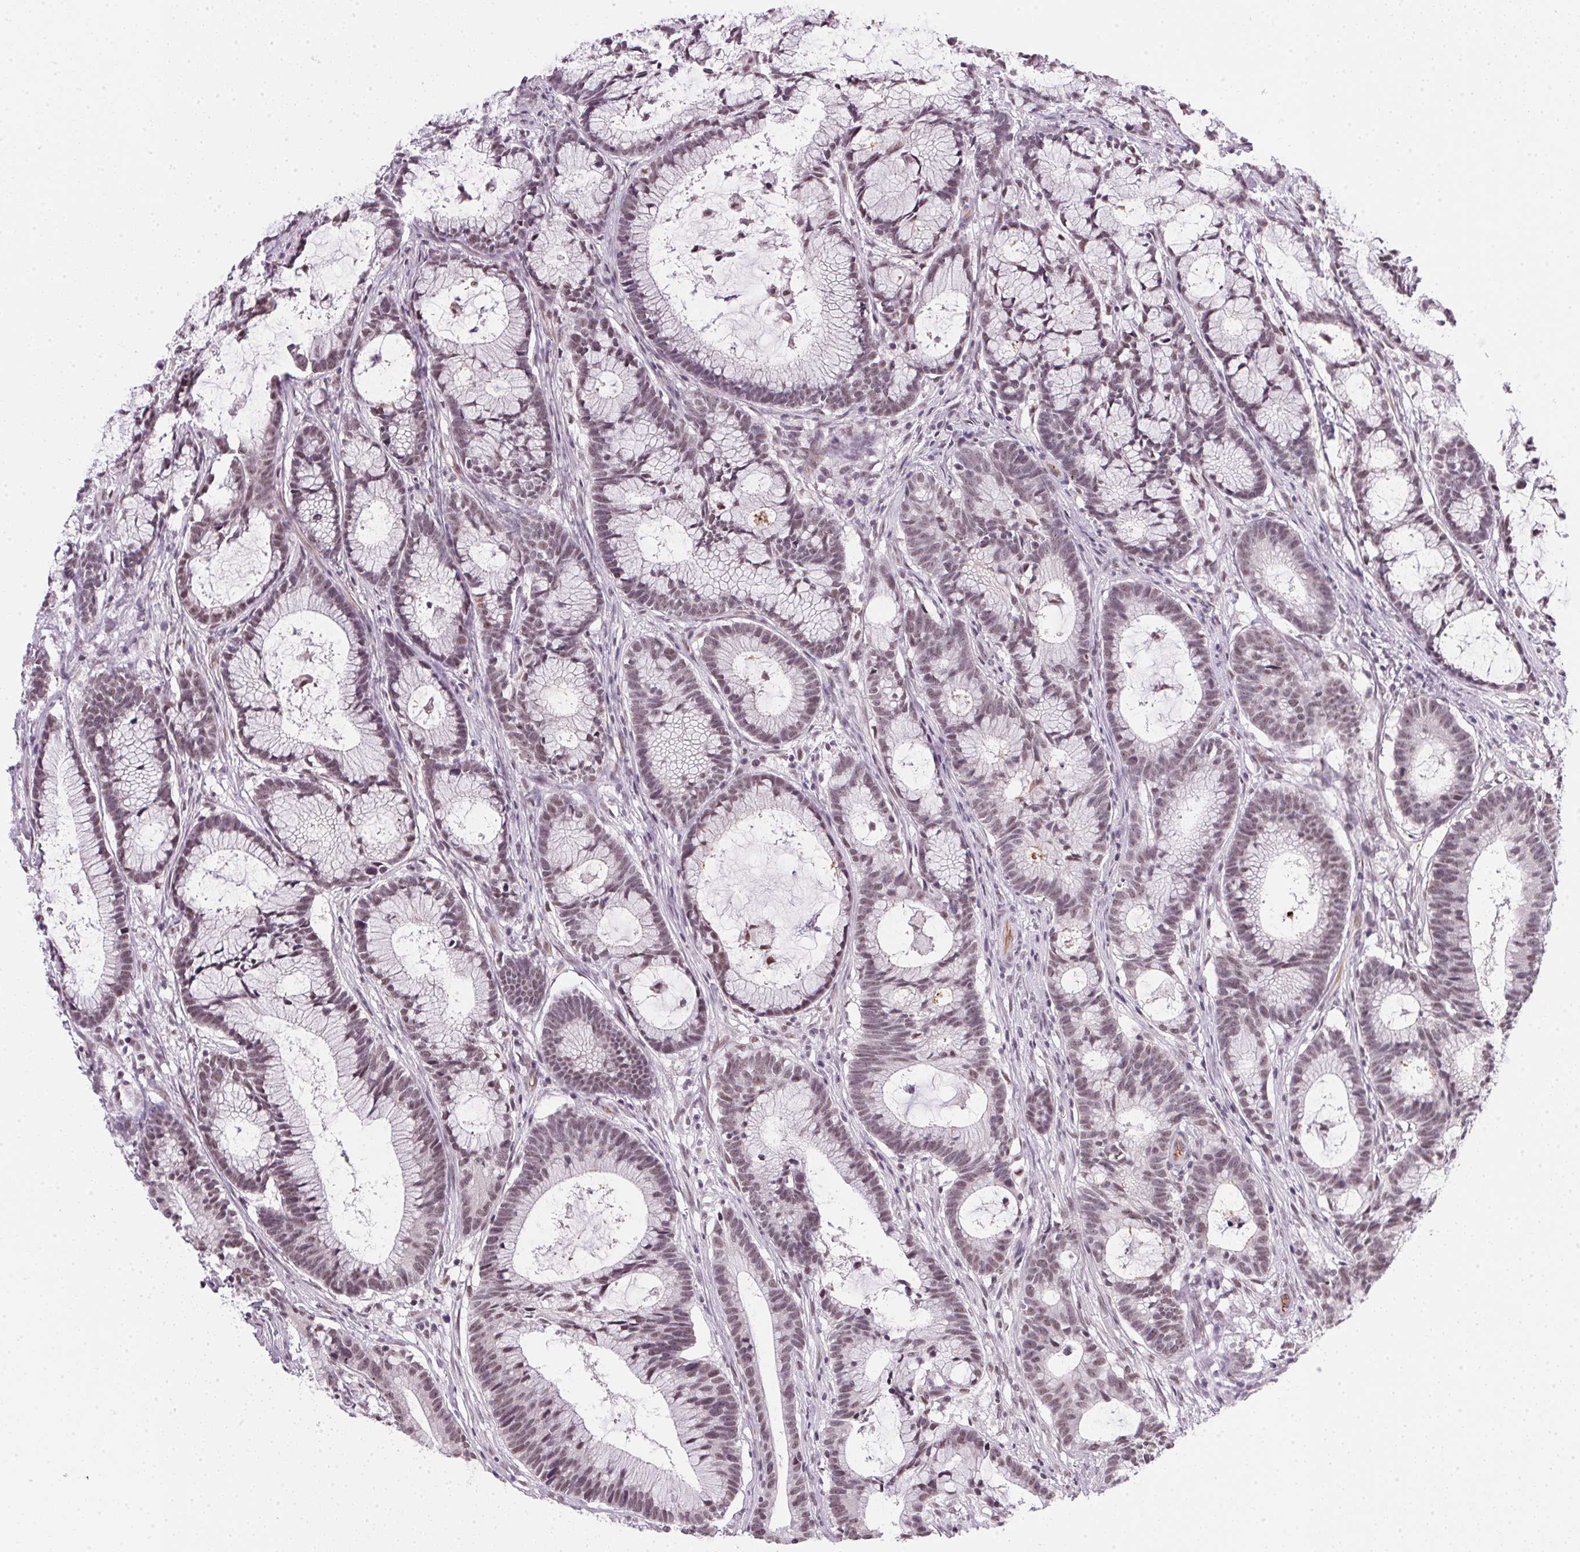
{"staining": {"intensity": "weak", "quantity": "25%-75%", "location": "nuclear"}, "tissue": "colorectal cancer", "cell_type": "Tumor cells", "image_type": "cancer", "snomed": [{"axis": "morphology", "description": "Adenocarcinoma, NOS"}, {"axis": "topography", "description": "Colon"}], "caption": "An IHC micrograph of neoplastic tissue is shown. Protein staining in brown highlights weak nuclear positivity in adenocarcinoma (colorectal) within tumor cells.", "gene": "SRSF7", "patient": {"sex": "female", "age": 78}}